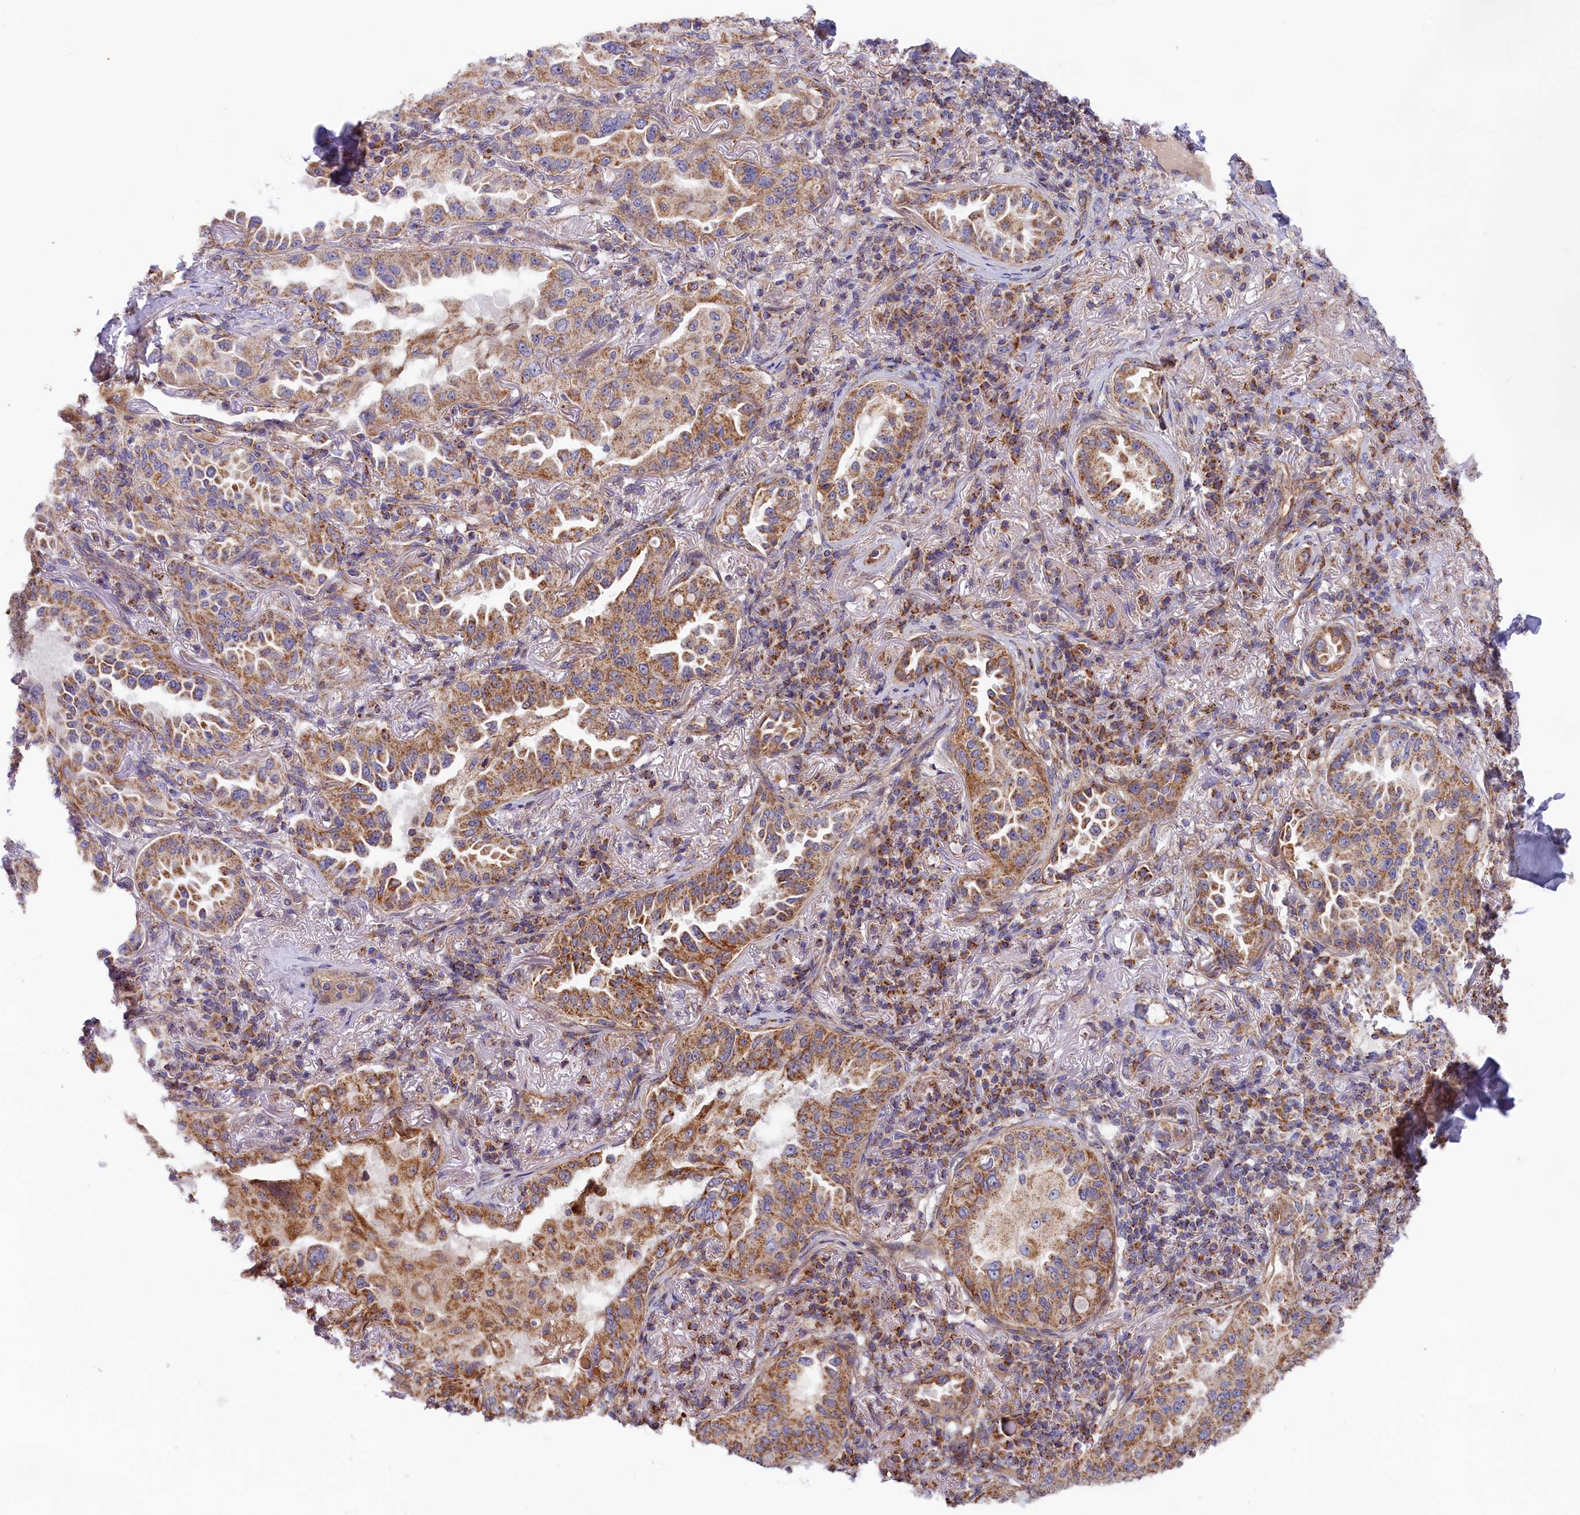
{"staining": {"intensity": "moderate", "quantity": ">75%", "location": "cytoplasmic/membranous"}, "tissue": "lung cancer", "cell_type": "Tumor cells", "image_type": "cancer", "snomed": [{"axis": "morphology", "description": "Adenocarcinoma, NOS"}, {"axis": "topography", "description": "Lung"}], "caption": "DAB (3,3'-diaminobenzidine) immunohistochemical staining of human lung cancer exhibits moderate cytoplasmic/membranous protein expression in approximately >75% of tumor cells. The staining was performed using DAB, with brown indicating positive protein expression. Nuclei are stained blue with hematoxylin.", "gene": "MACROD1", "patient": {"sex": "female", "age": 69}}